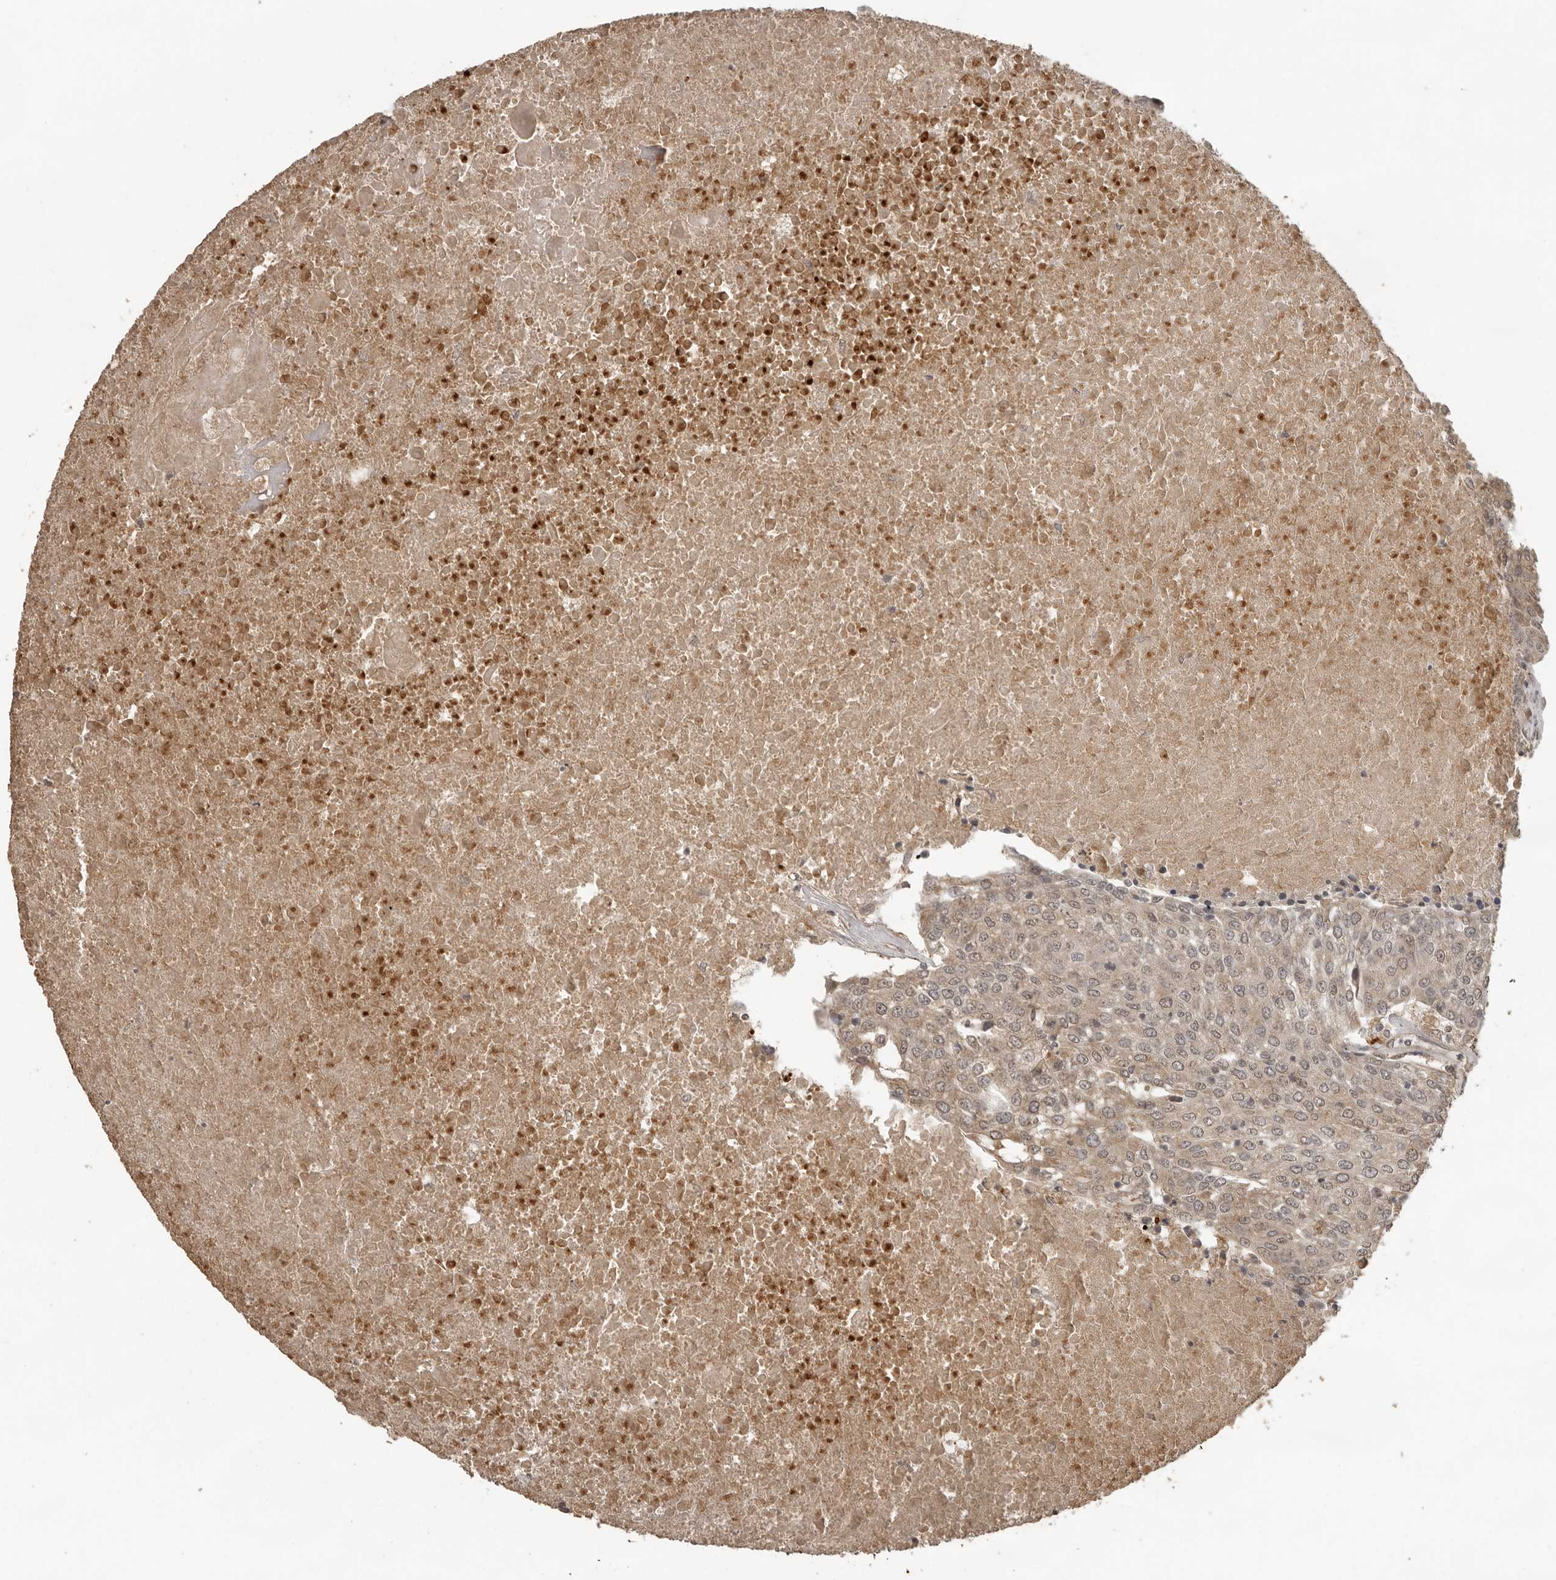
{"staining": {"intensity": "weak", "quantity": "25%-75%", "location": "cytoplasmic/membranous,nuclear"}, "tissue": "urothelial cancer", "cell_type": "Tumor cells", "image_type": "cancer", "snomed": [{"axis": "morphology", "description": "Urothelial carcinoma, High grade"}, {"axis": "topography", "description": "Urinary bladder"}], "caption": "The histopathology image displays staining of high-grade urothelial carcinoma, revealing weak cytoplasmic/membranous and nuclear protein staining (brown color) within tumor cells.", "gene": "CTF1", "patient": {"sex": "female", "age": 85}}